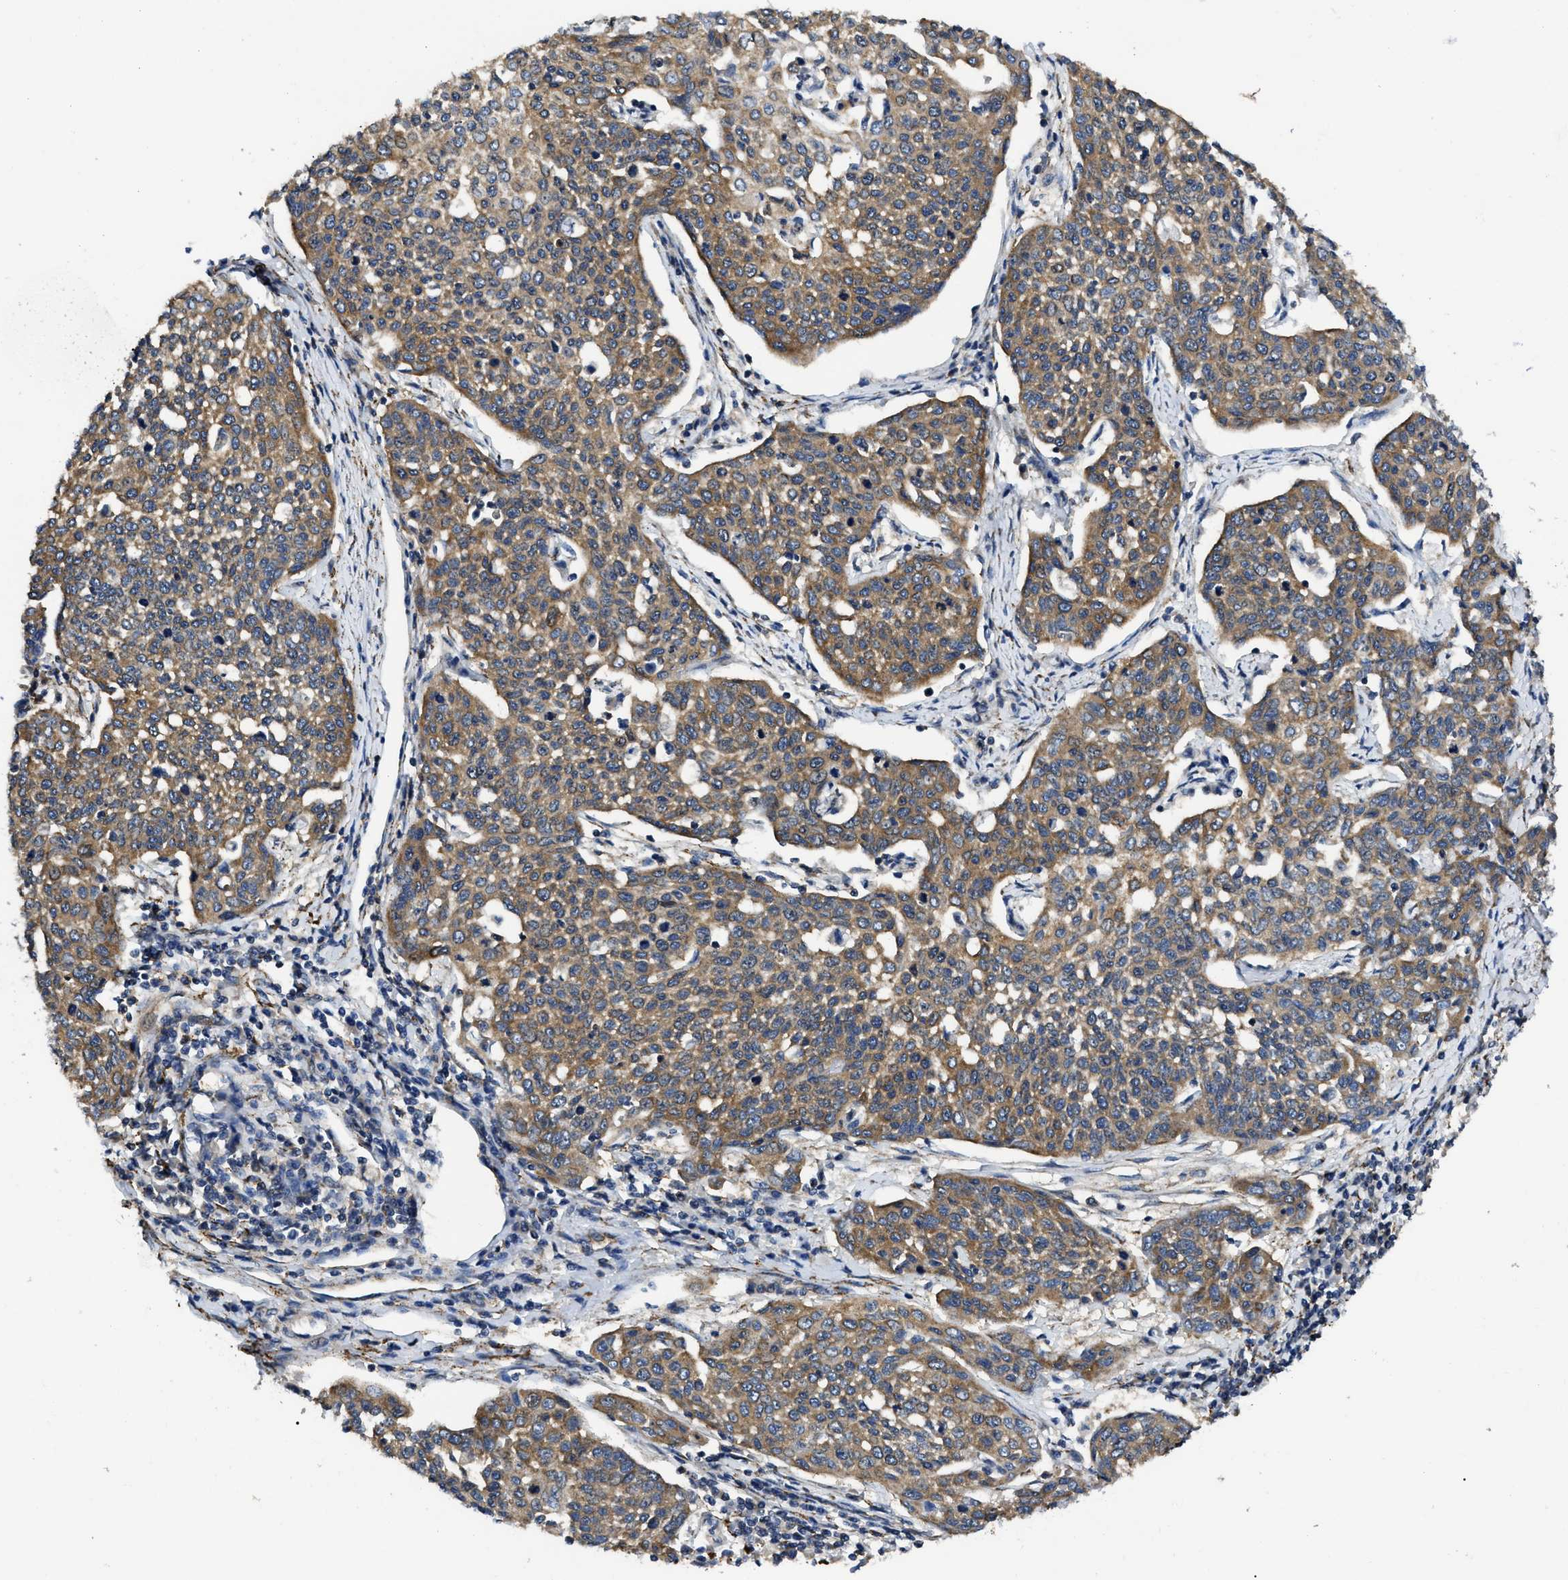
{"staining": {"intensity": "moderate", "quantity": ">75%", "location": "cytoplasmic/membranous"}, "tissue": "cervical cancer", "cell_type": "Tumor cells", "image_type": "cancer", "snomed": [{"axis": "morphology", "description": "Squamous cell carcinoma, NOS"}, {"axis": "topography", "description": "Cervix"}], "caption": "High-magnification brightfield microscopy of cervical squamous cell carcinoma stained with DAB (brown) and counterstained with hematoxylin (blue). tumor cells exhibit moderate cytoplasmic/membranous expression is appreciated in about>75% of cells.", "gene": "GET4", "patient": {"sex": "female", "age": 34}}